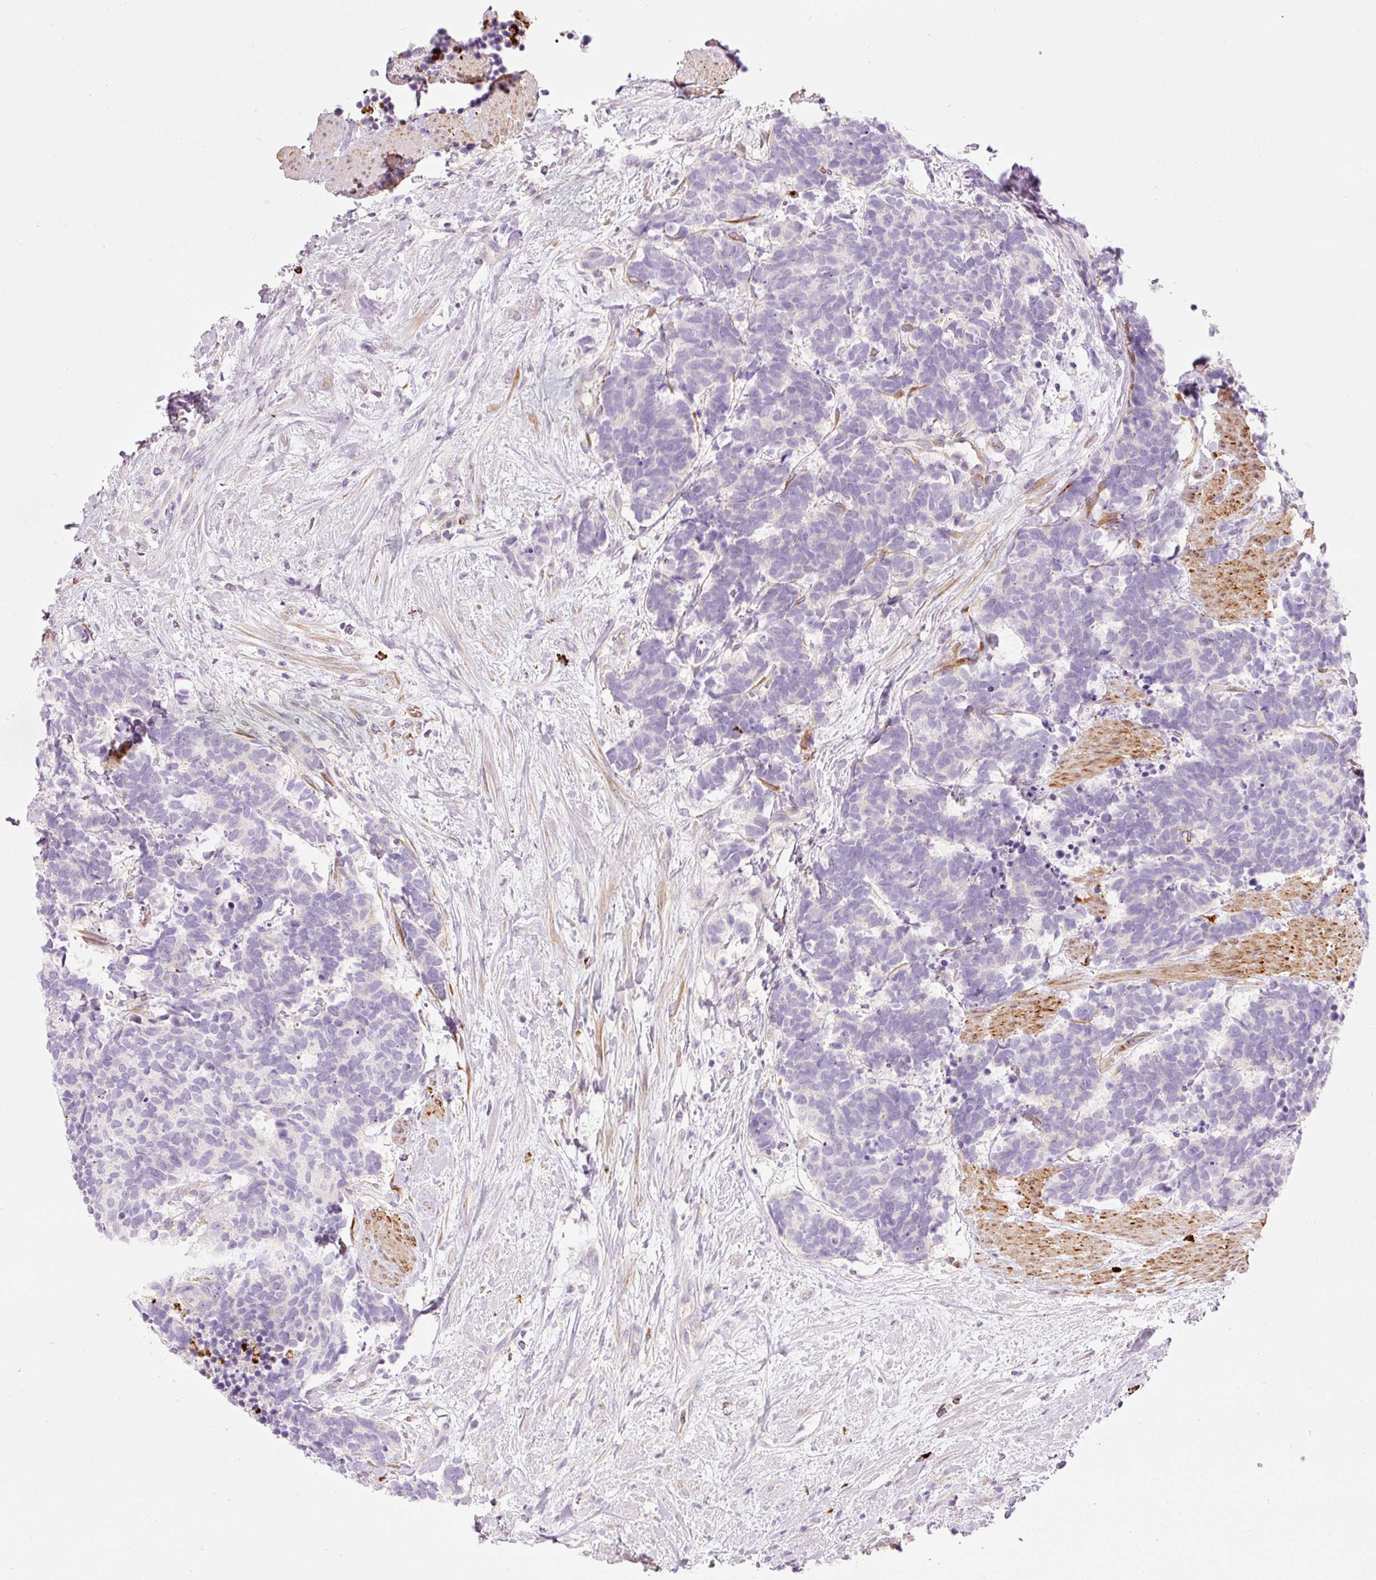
{"staining": {"intensity": "negative", "quantity": "none", "location": "none"}, "tissue": "carcinoid", "cell_type": "Tumor cells", "image_type": "cancer", "snomed": [{"axis": "morphology", "description": "Carcinoma, NOS"}, {"axis": "morphology", "description": "Carcinoid, malignant, NOS"}, {"axis": "topography", "description": "Prostate"}], "caption": "The photomicrograph shows no significant staining in tumor cells of carcinoid.", "gene": "MAP3K3", "patient": {"sex": "male", "age": 57}}